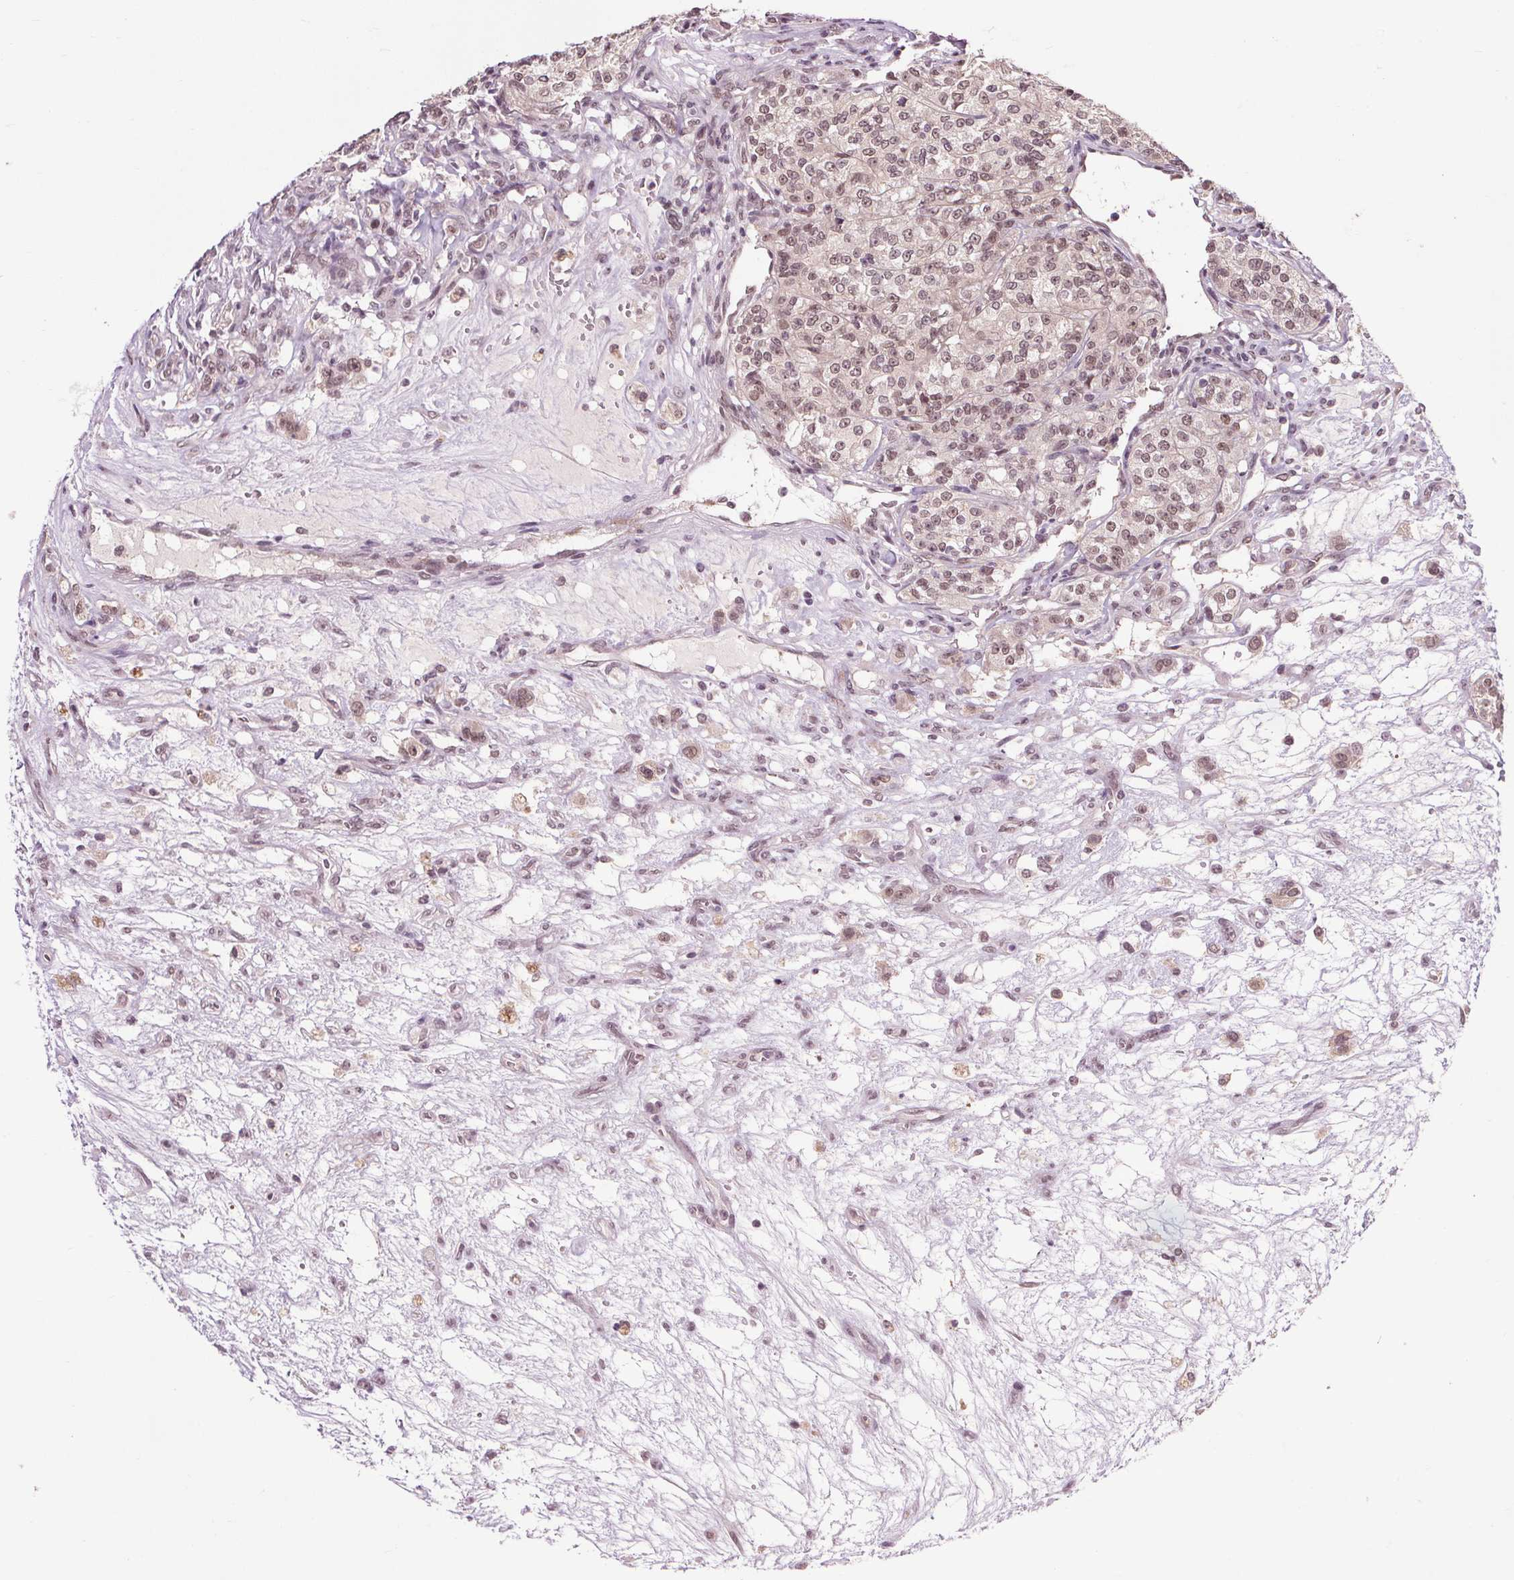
{"staining": {"intensity": "moderate", "quantity": ">75%", "location": "nuclear"}, "tissue": "renal cancer", "cell_type": "Tumor cells", "image_type": "cancer", "snomed": [{"axis": "morphology", "description": "Adenocarcinoma, NOS"}, {"axis": "topography", "description": "Kidney"}], "caption": "Tumor cells exhibit medium levels of moderate nuclear expression in approximately >75% of cells in human adenocarcinoma (renal).", "gene": "MED6", "patient": {"sex": "female", "age": 63}}